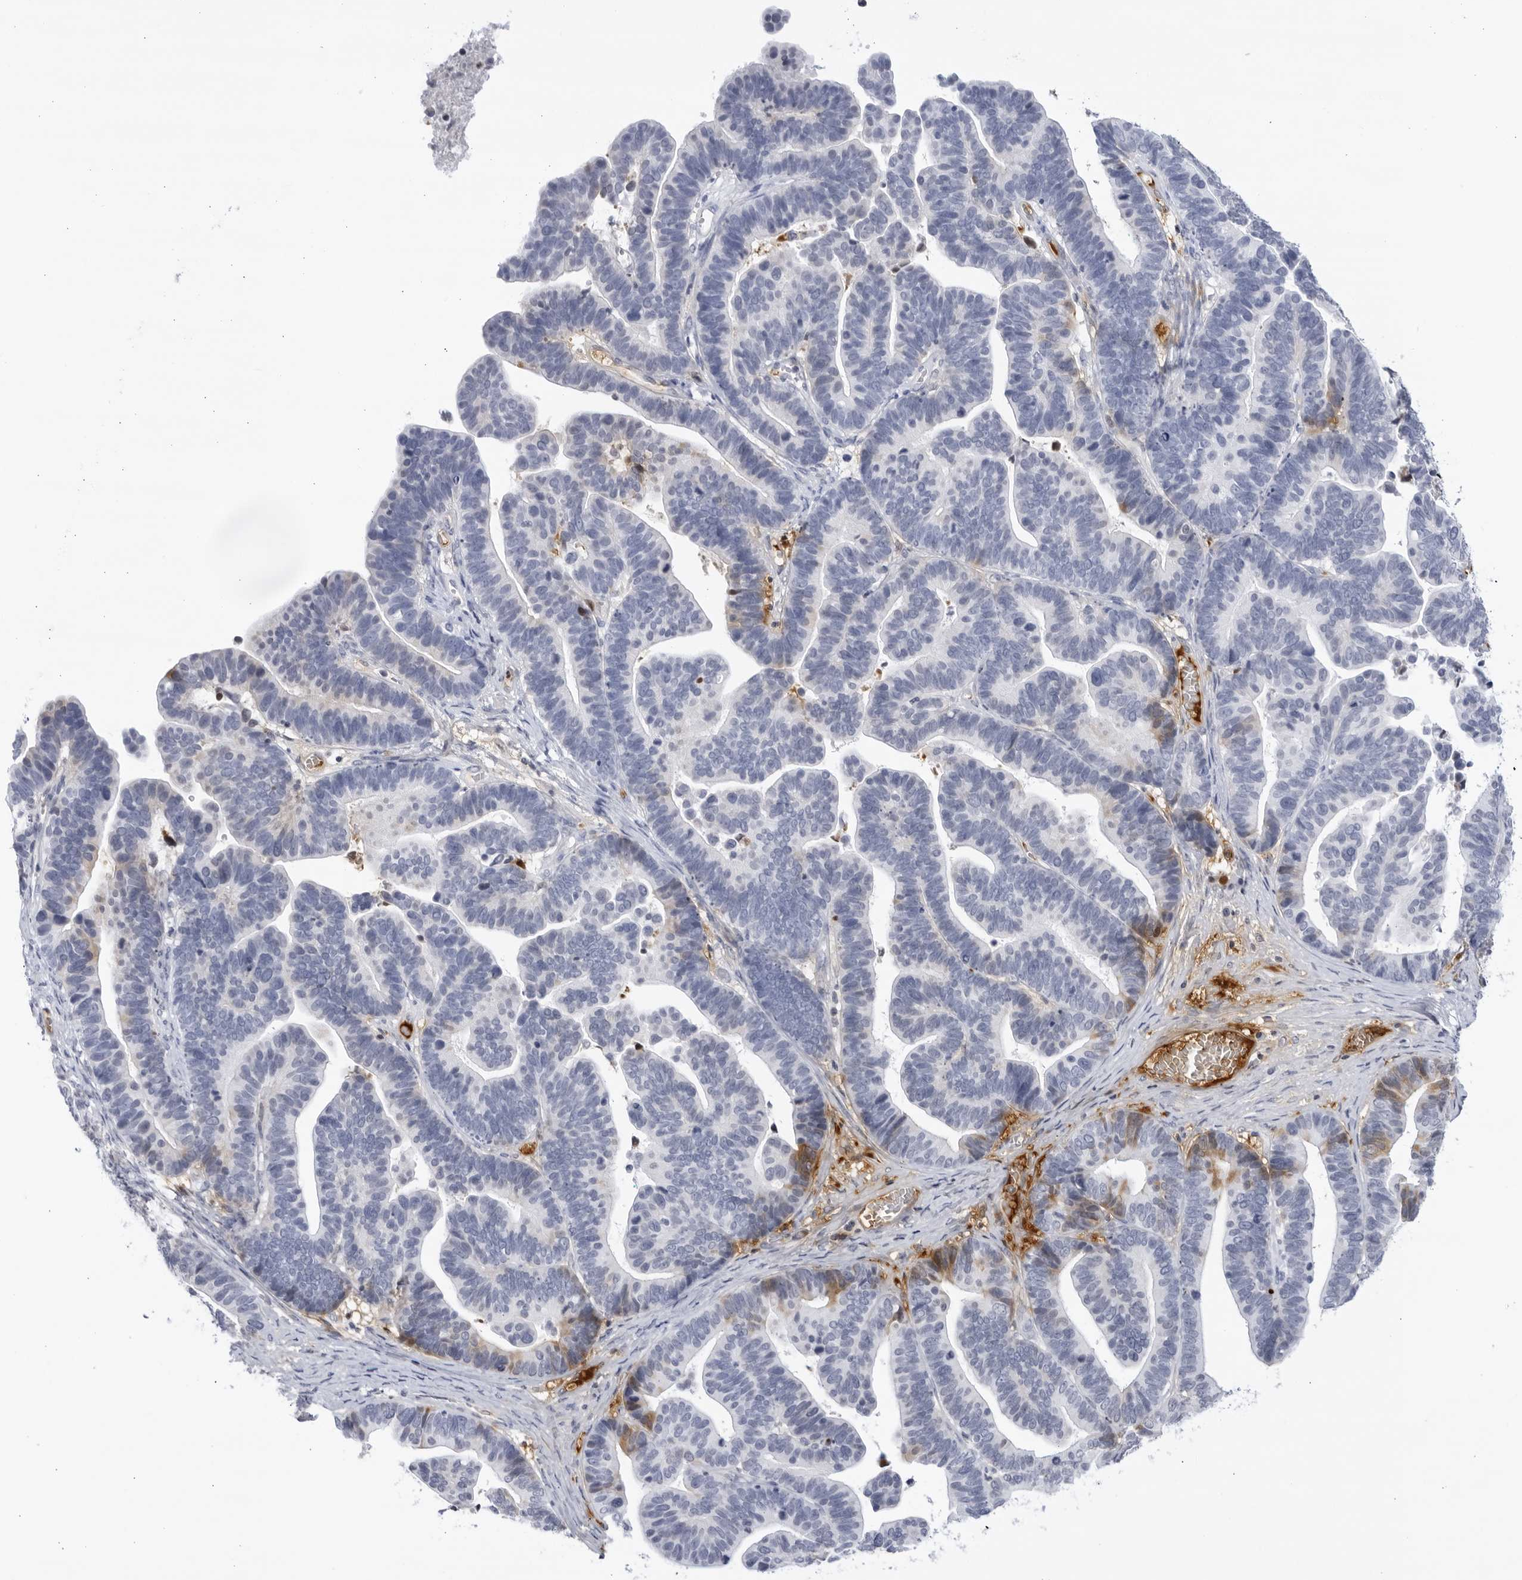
{"staining": {"intensity": "weak", "quantity": "<25%", "location": "cytoplasmic/membranous"}, "tissue": "ovarian cancer", "cell_type": "Tumor cells", "image_type": "cancer", "snomed": [{"axis": "morphology", "description": "Cystadenocarcinoma, serous, NOS"}, {"axis": "topography", "description": "Ovary"}], "caption": "Immunohistochemical staining of ovarian cancer (serous cystadenocarcinoma) shows no significant staining in tumor cells. The staining is performed using DAB brown chromogen with nuclei counter-stained in using hematoxylin.", "gene": "CNBD1", "patient": {"sex": "female", "age": 56}}